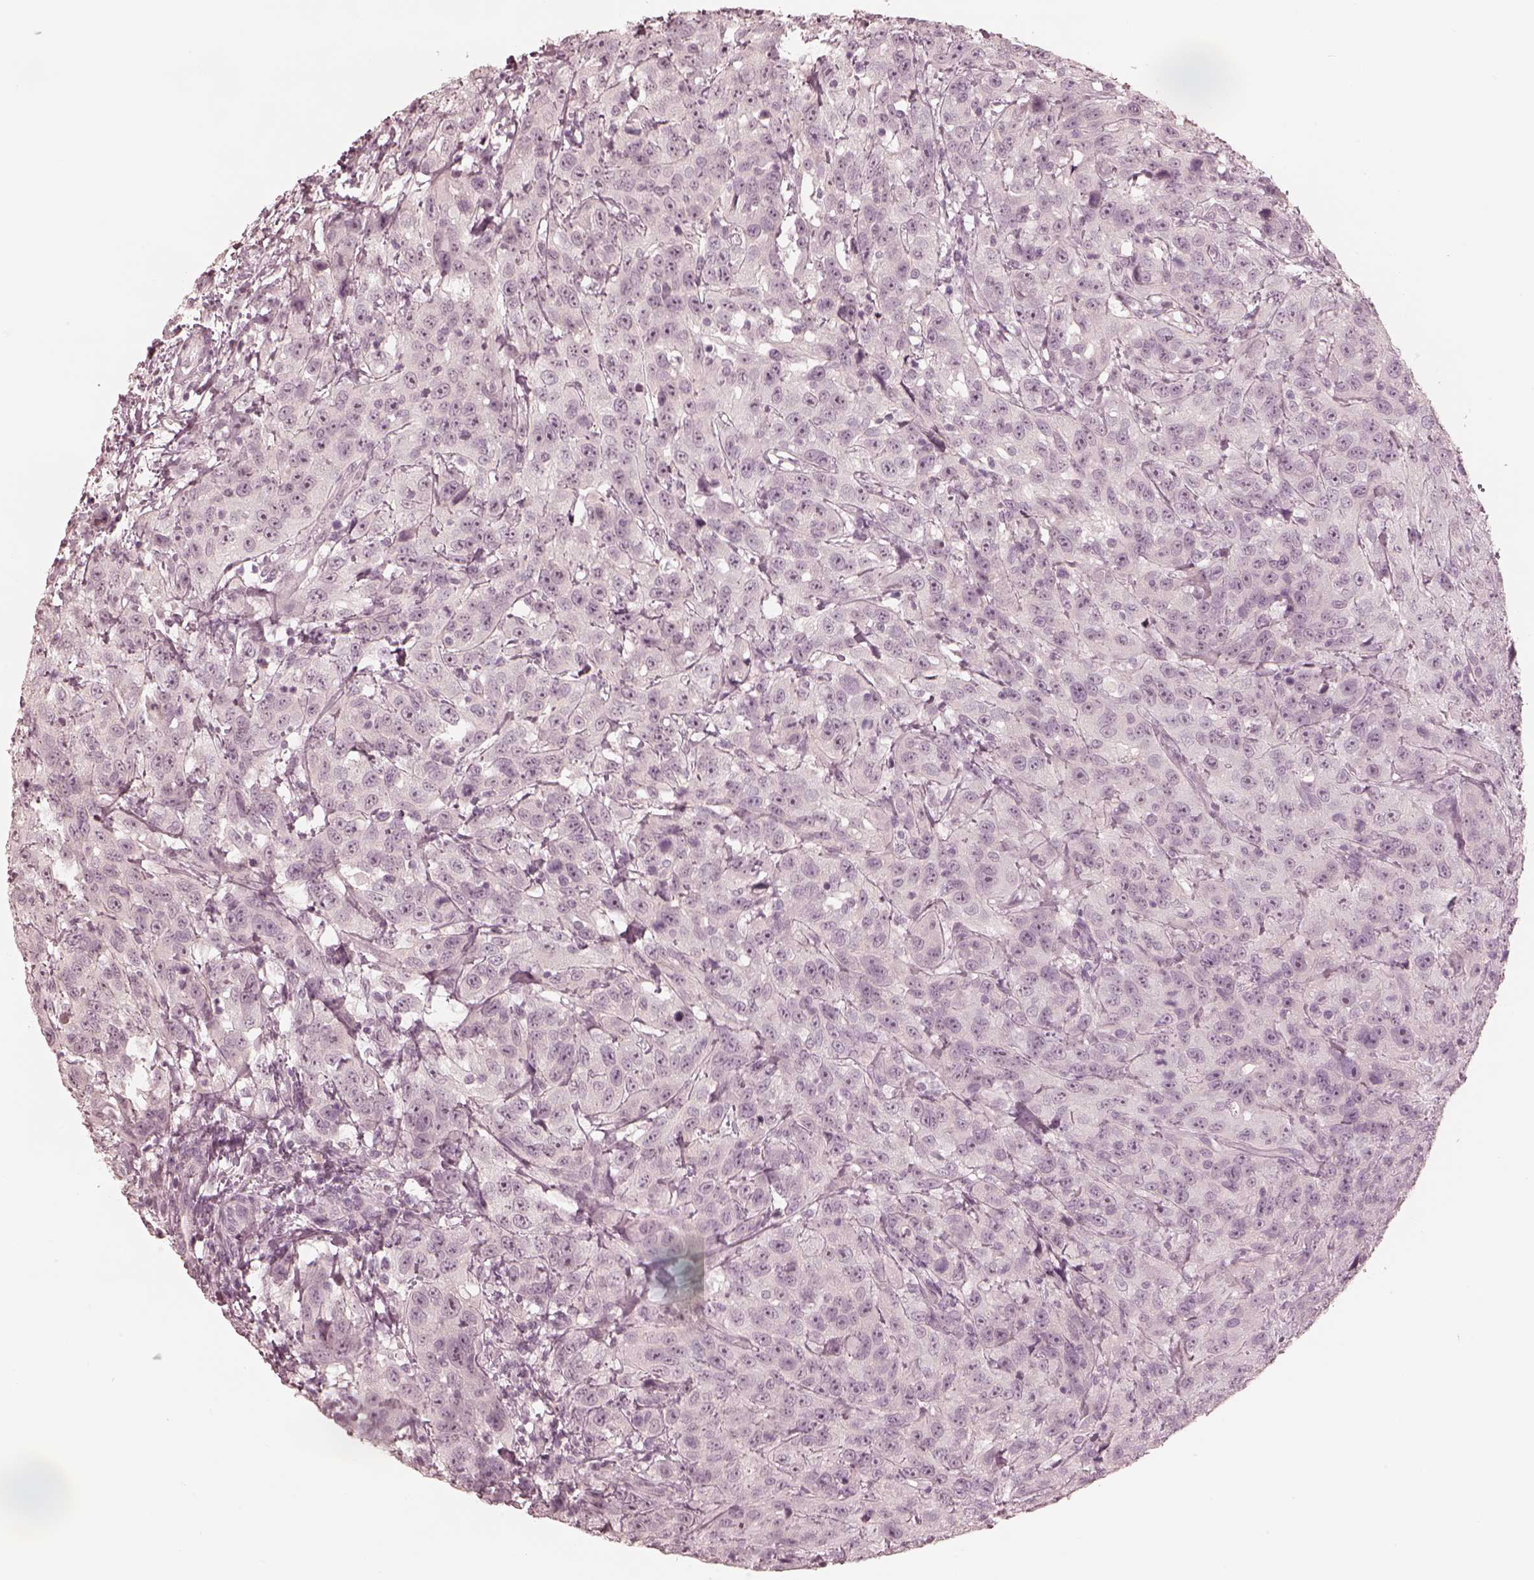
{"staining": {"intensity": "negative", "quantity": "none", "location": "none"}, "tissue": "urothelial cancer", "cell_type": "Tumor cells", "image_type": "cancer", "snomed": [{"axis": "morphology", "description": "Urothelial carcinoma, NOS"}, {"axis": "morphology", "description": "Urothelial carcinoma, High grade"}, {"axis": "topography", "description": "Urinary bladder"}], "caption": "Urothelial cancer was stained to show a protein in brown. There is no significant positivity in tumor cells.", "gene": "CALR3", "patient": {"sex": "female", "age": 73}}